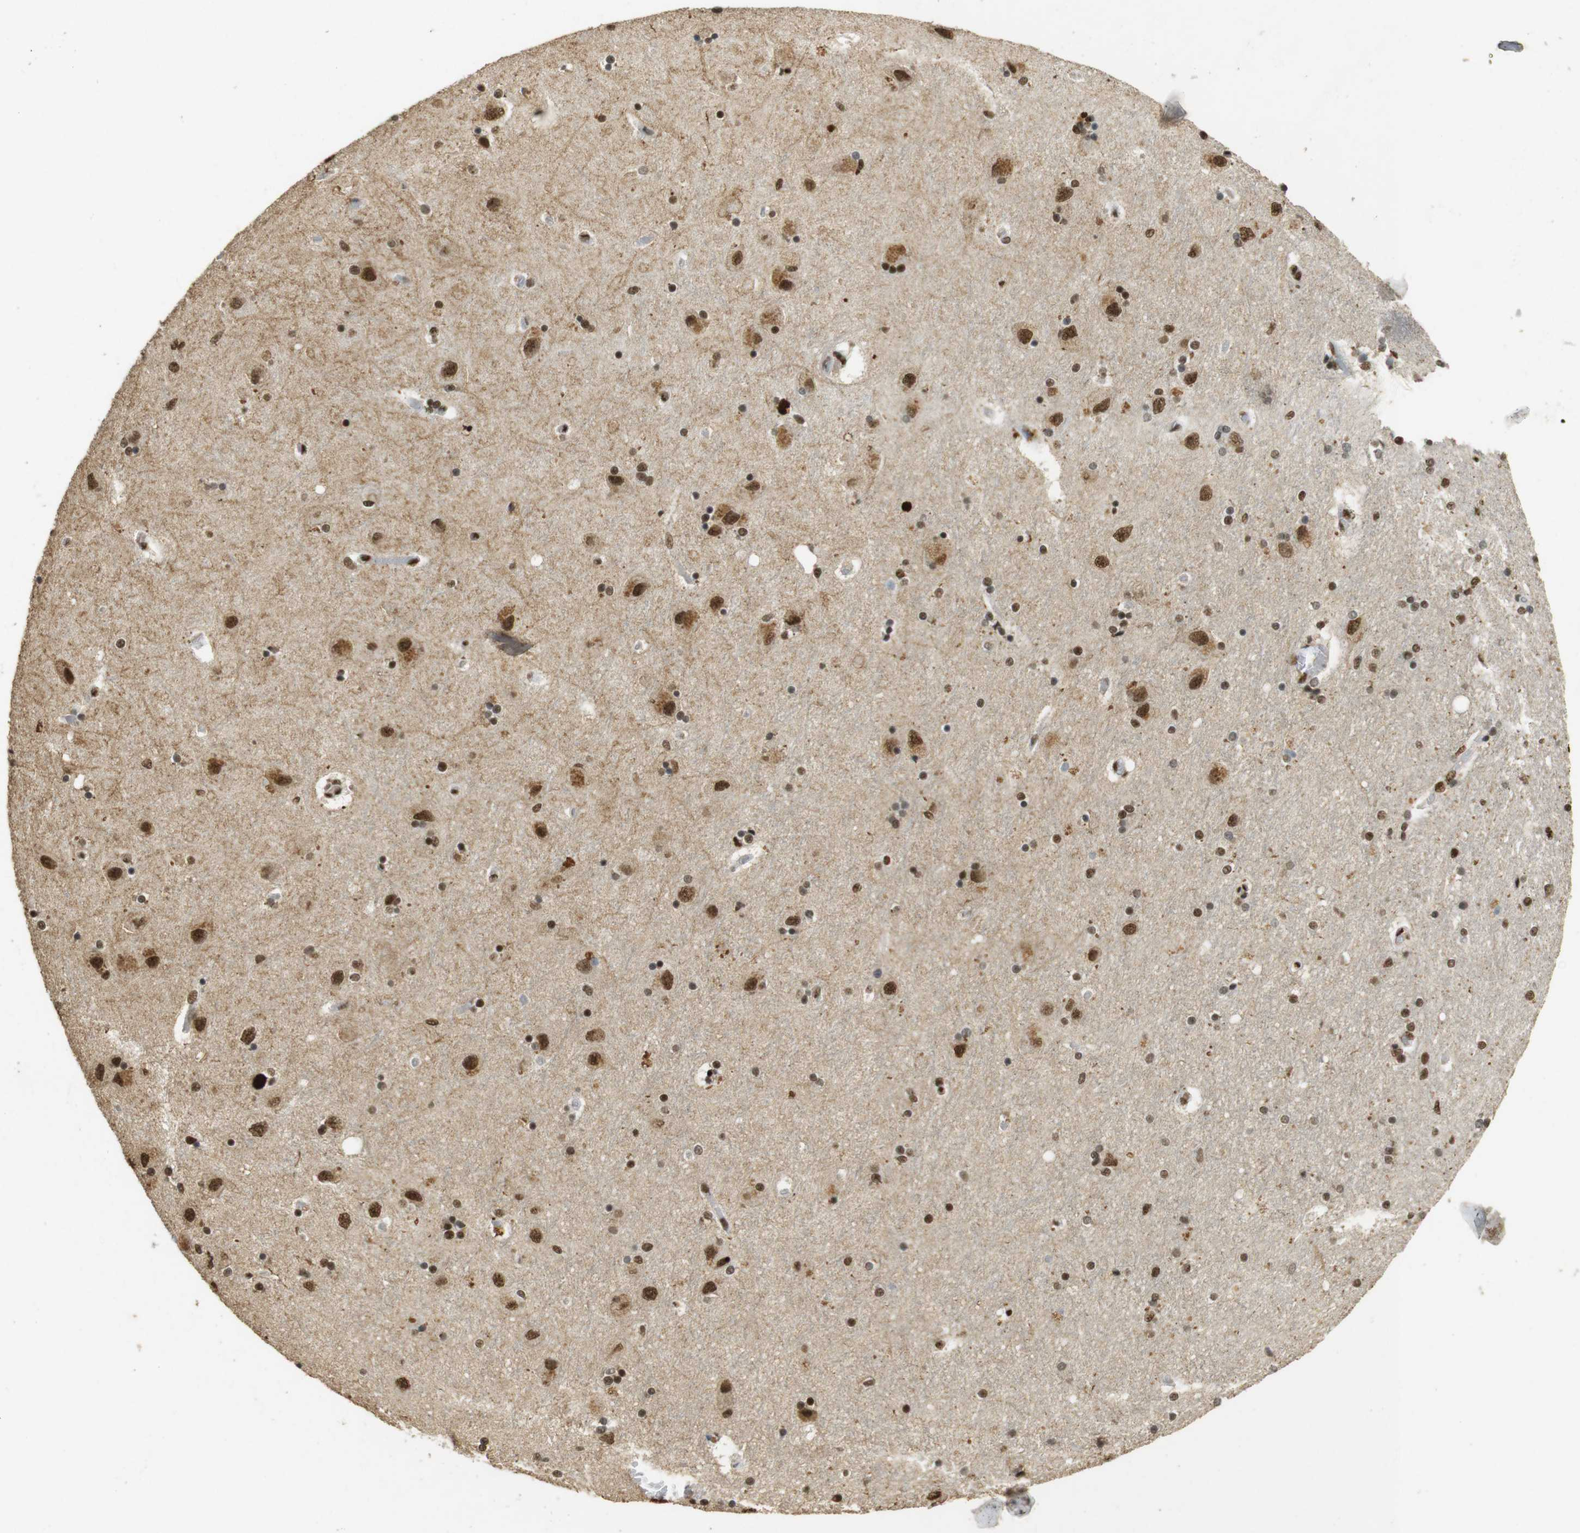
{"staining": {"intensity": "strong", "quantity": ">75%", "location": "nuclear"}, "tissue": "hippocampus", "cell_type": "Glial cells", "image_type": "normal", "snomed": [{"axis": "morphology", "description": "Normal tissue, NOS"}, {"axis": "topography", "description": "Hippocampus"}], "caption": "A high-resolution histopathology image shows immunohistochemistry staining of normal hippocampus, which exhibits strong nuclear staining in approximately >75% of glial cells.", "gene": "GATA4", "patient": {"sex": "female", "age": 54}}